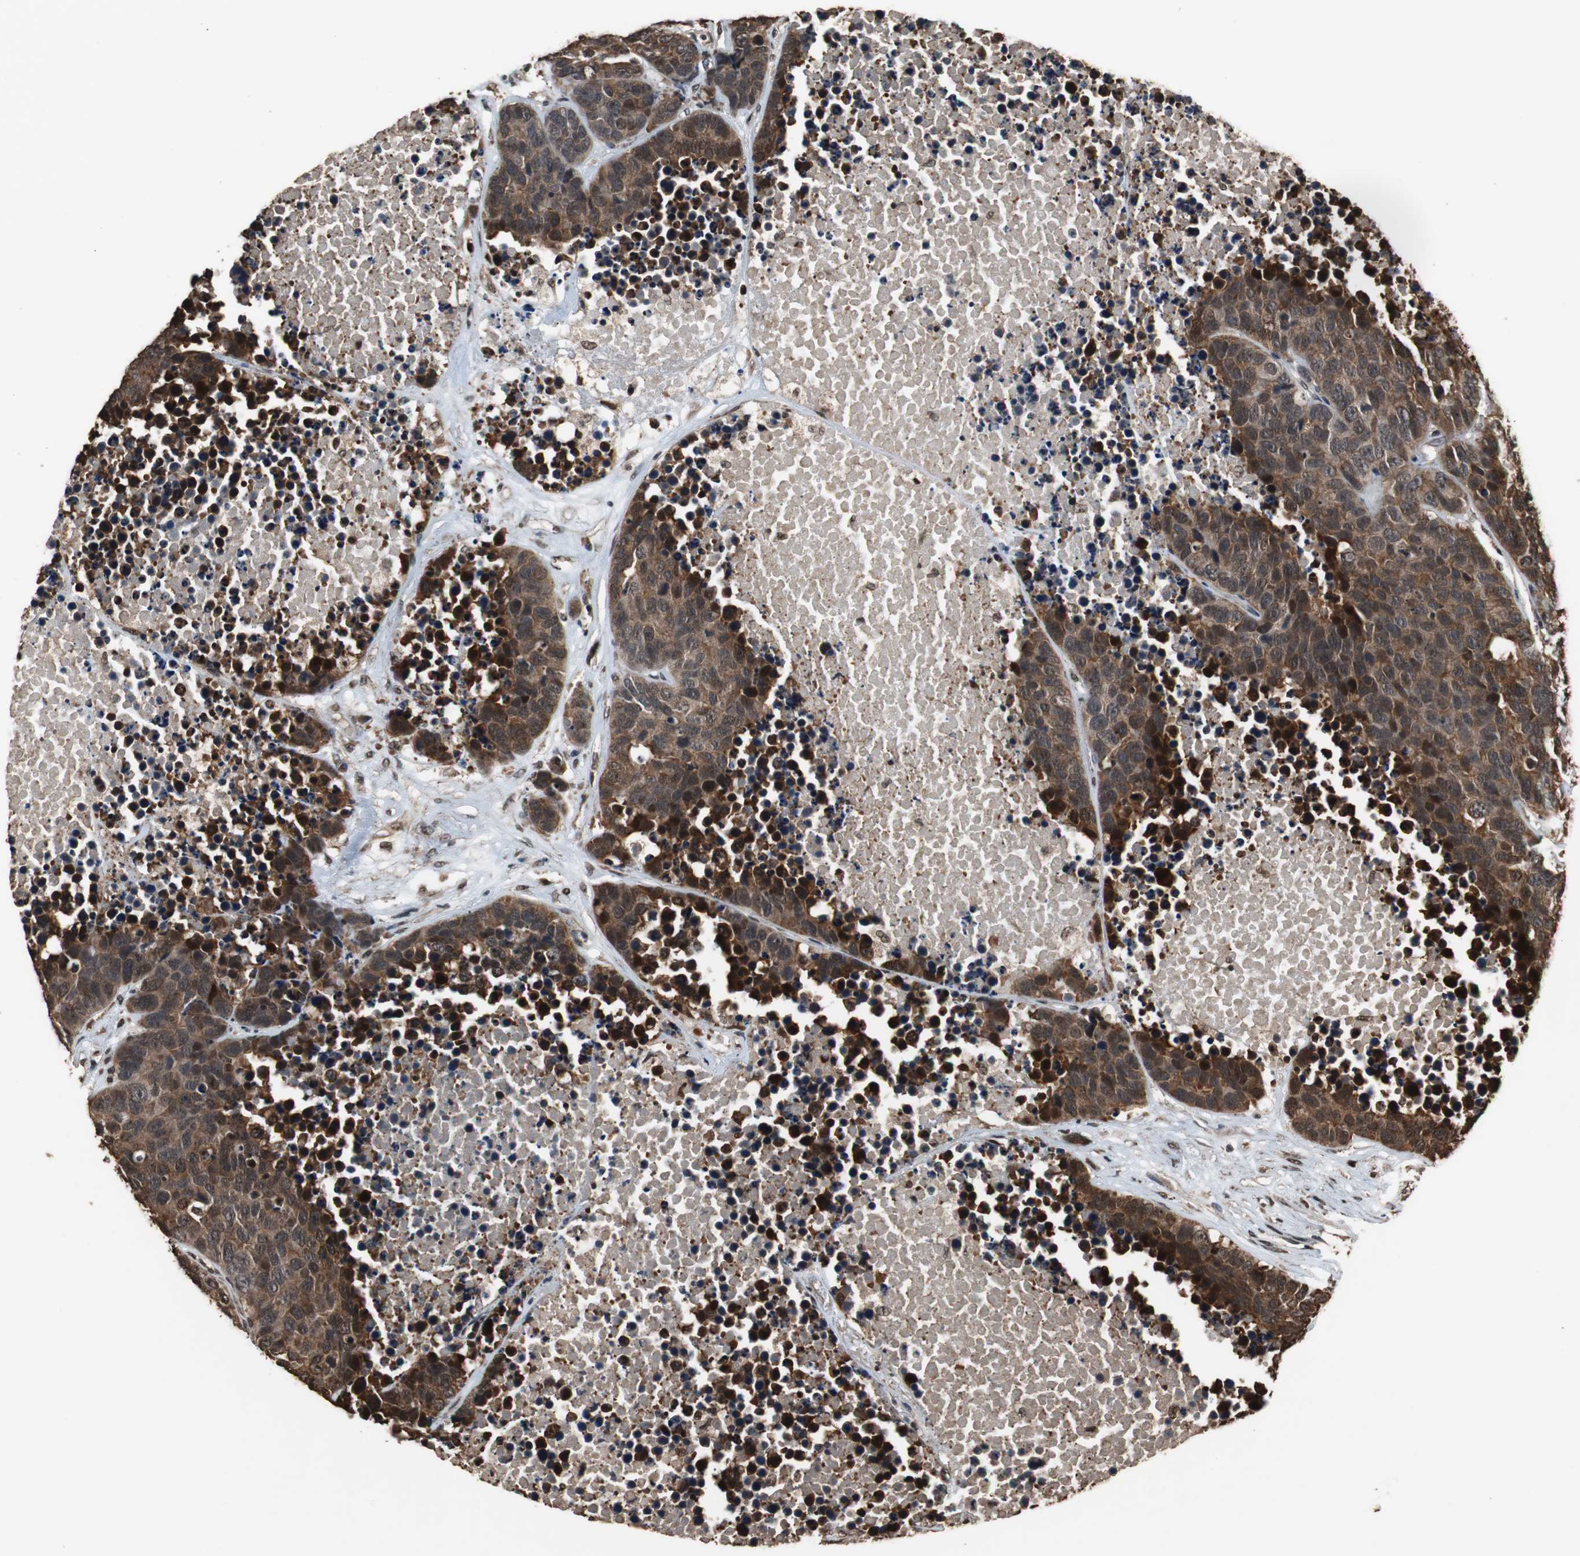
{"staining": {"intensity": "strong", "quantity": ">75%", "location": "cytoplasmic/membranous,nuclear"}, "tissue": "carcinoid", "cell_type": "Tumor cells", "image_type": "cancer", "snomed": [{"axis": "morphology", "description": "Carcinoid, malignant, NOS"}, {"axis": "topography", "description": "Lung"}], "caption": "A brown stain labels strong cytoplasmic/membranous and nuclear expression of a protein in human carcinoid (malignant) tumor cells.", "gene": "ZNF18", "patient": {"sex": "male", "age": 60}}